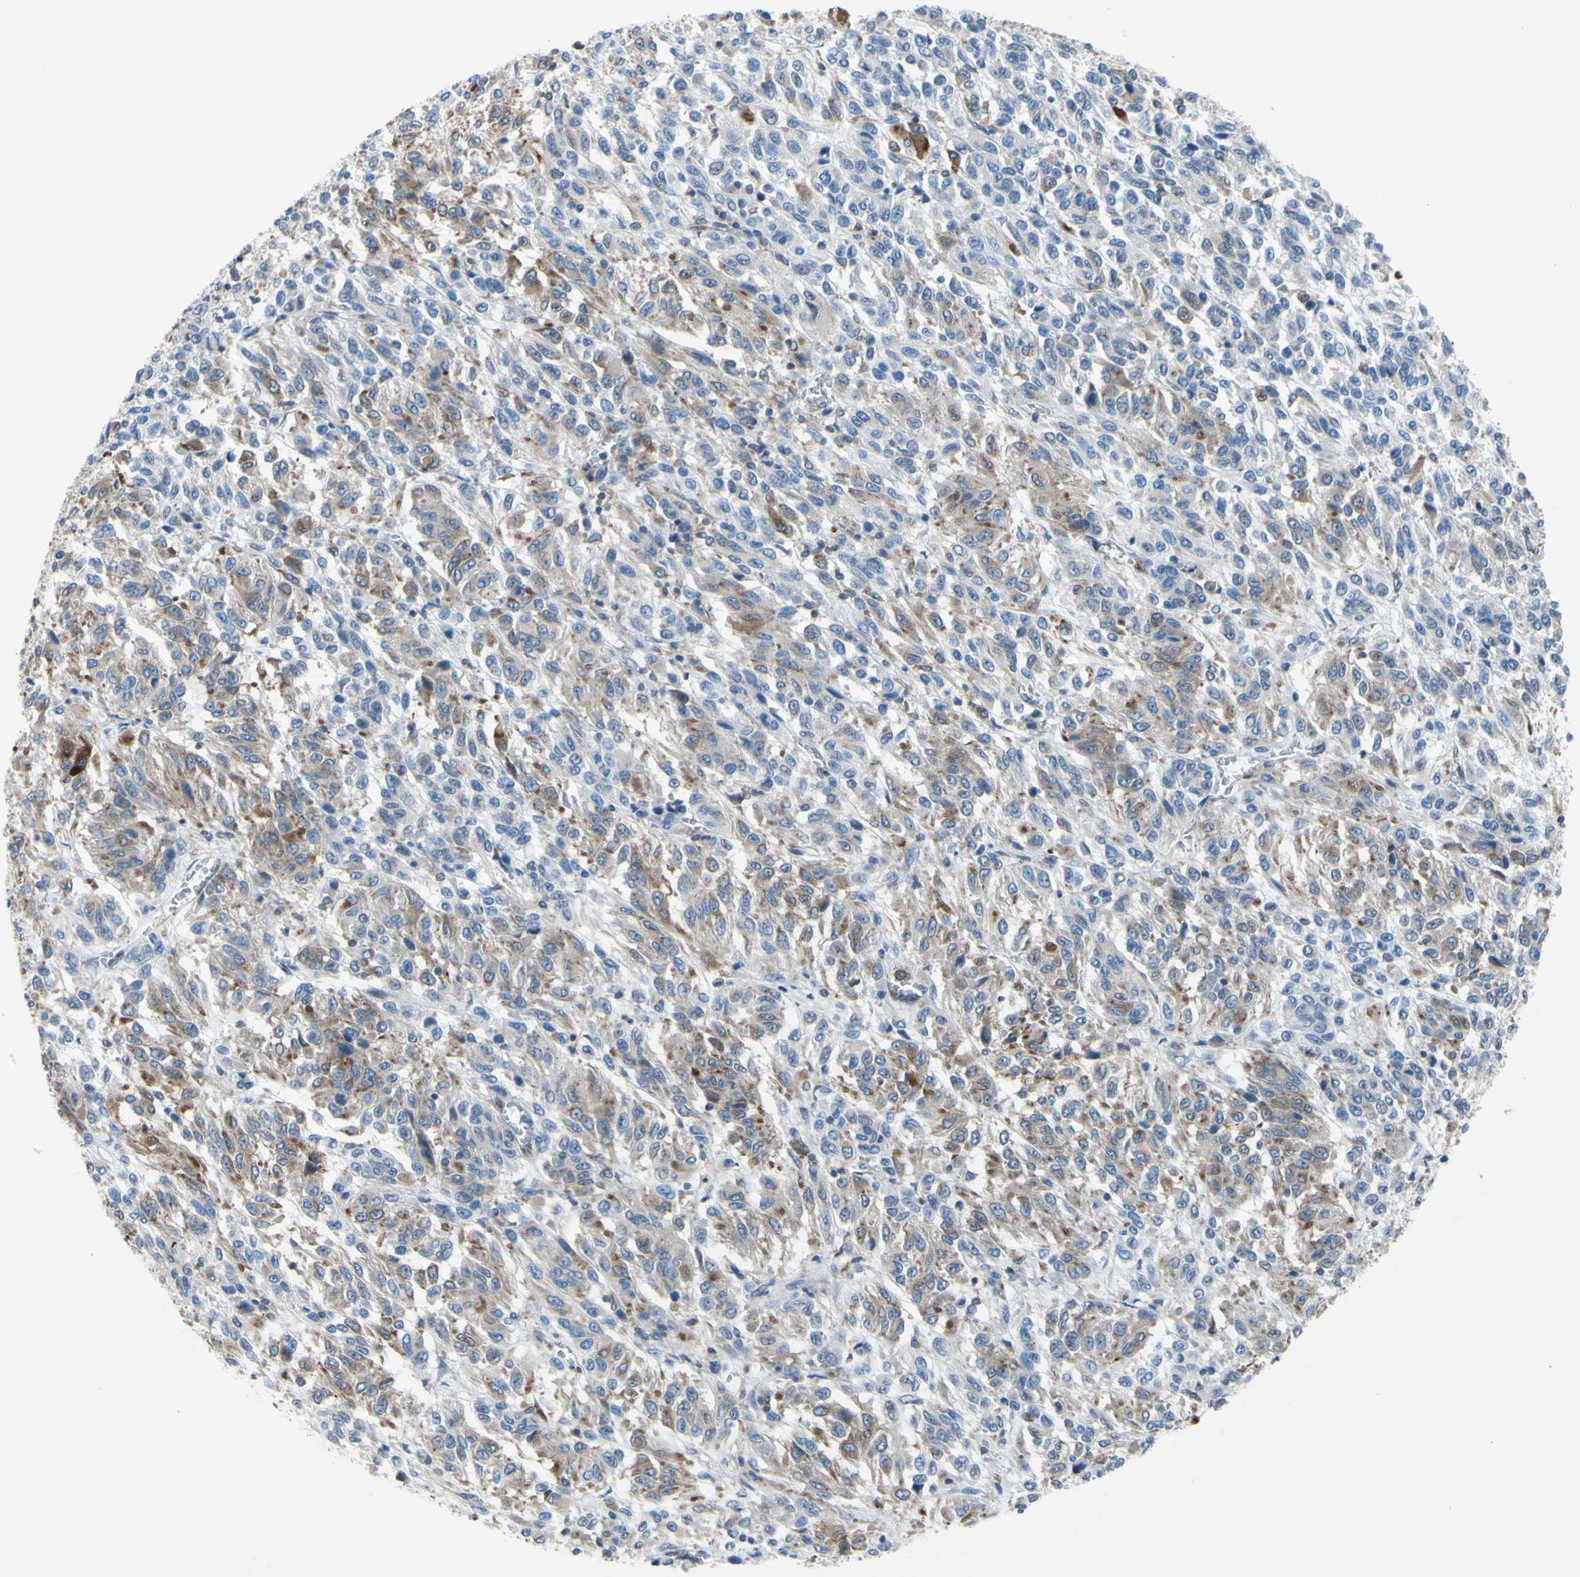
{"staining": {"intensity": "weak", "quantity": ">75%", "location": "cytoplasmic/membranous"}, "tissue": "melanoma", "cell_type": "Tumor cells", "image_type": "cancer", "snomed": [{"axis": "morphology", "description": "Malignant melanoma, Metastatic site"}, {"axis": "topography", "description": "Lung"}], "caption": "This photomicrograph exhibits immunohistochemistry staining of human melanoma, with low weak cytoplasmic/membranous expression in about >75% of tumor cells.", "gene": "MGST2", "patient": {"sex": "male", "age": 64}}